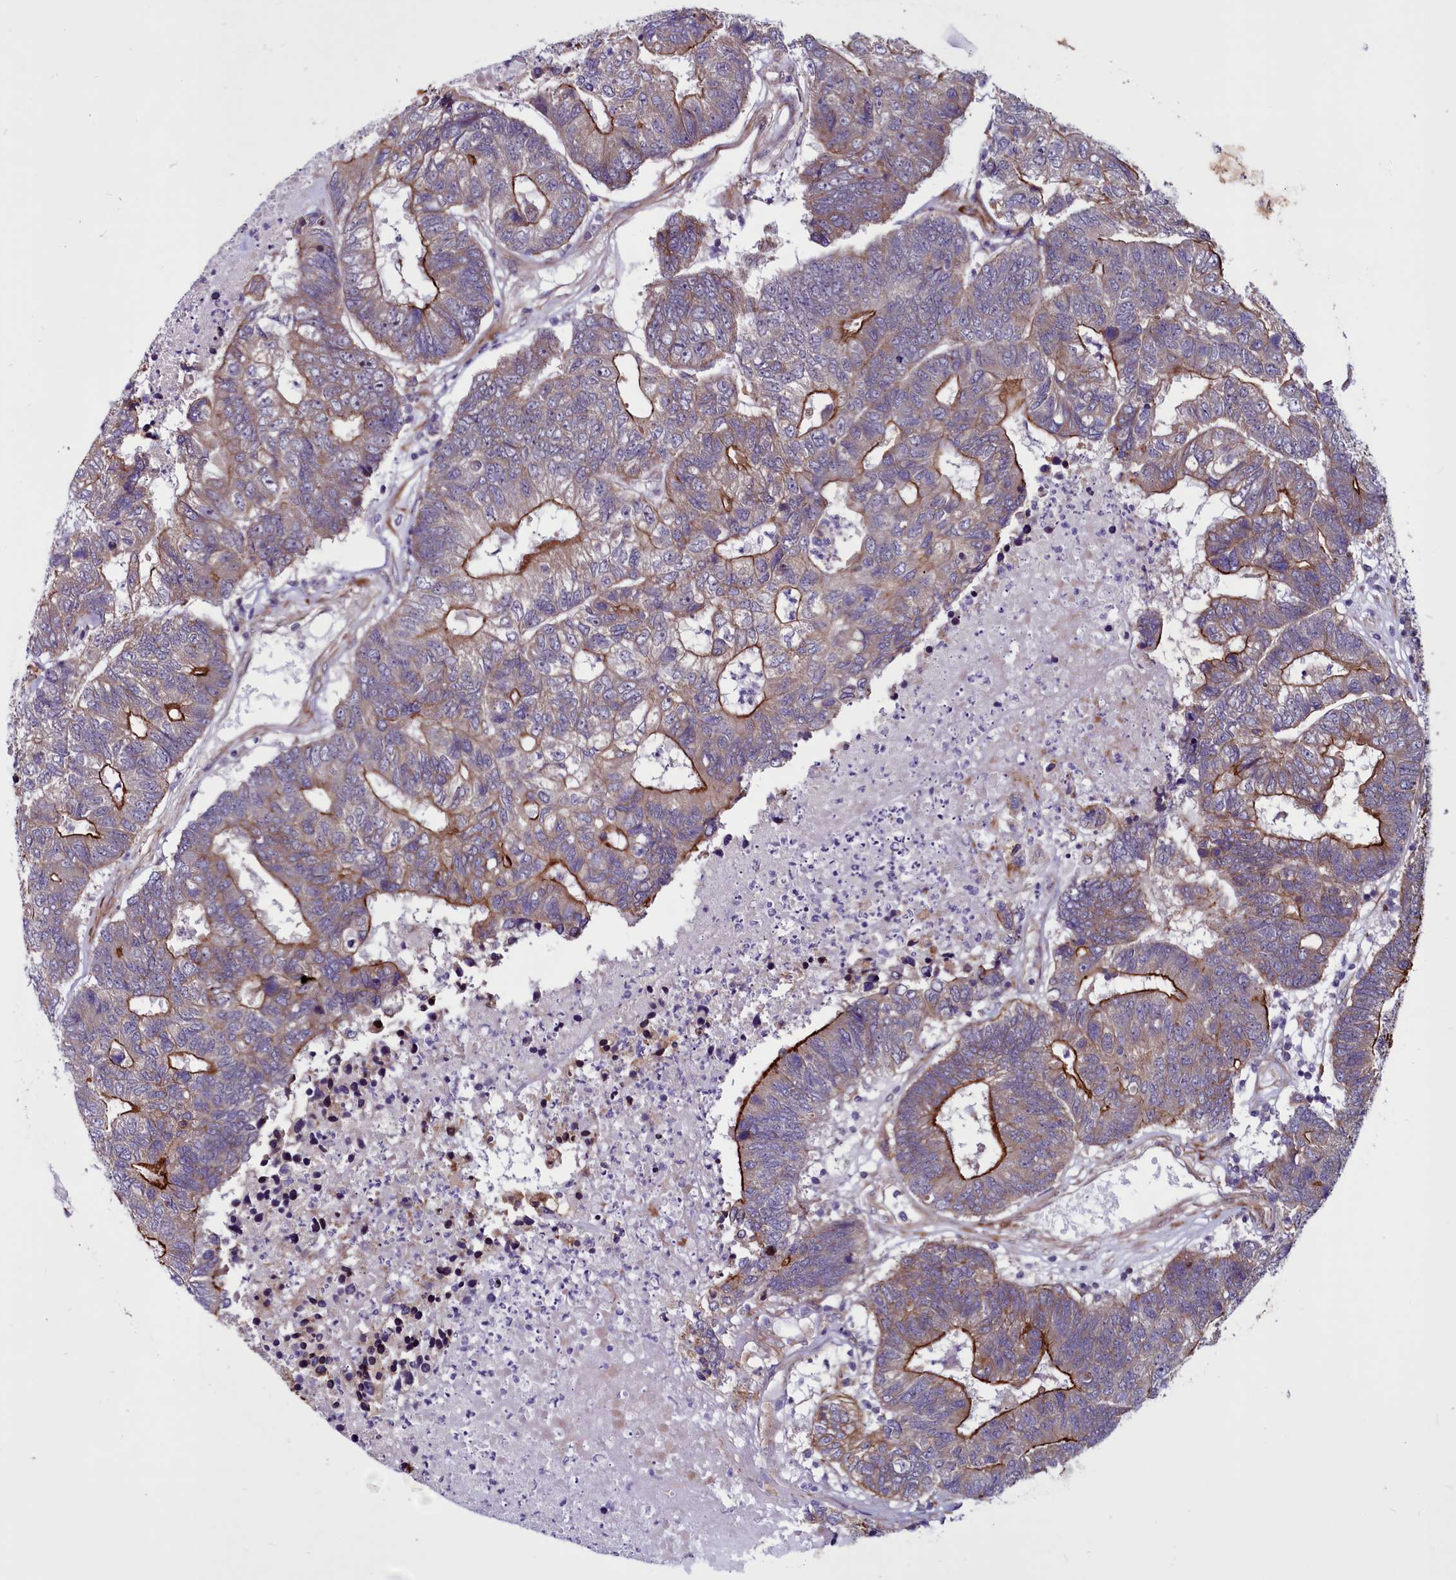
{"staining": {"intensity": "strong", "quantity": "<25%", "location": "cytoplasmic/membranous"}, "tissue": "colorectal cancer", "cell_type": "Tumor cells", "image_type": "cancer", "snomed": [{"axis": "morphology", "description": "Adenocarcinoma, NOS"}, {"axis": "topography", "description": "Colon"}], "caption": "IHC photomicrograph of colorectal cancer stained for a protein (brown), which demonstrates medium levels of strong cytoplasmic/membranous expression in approximately <25% of tumor cells.", "gene": "MCRIP1", "patient": {"sex": "female", "age": 48}}